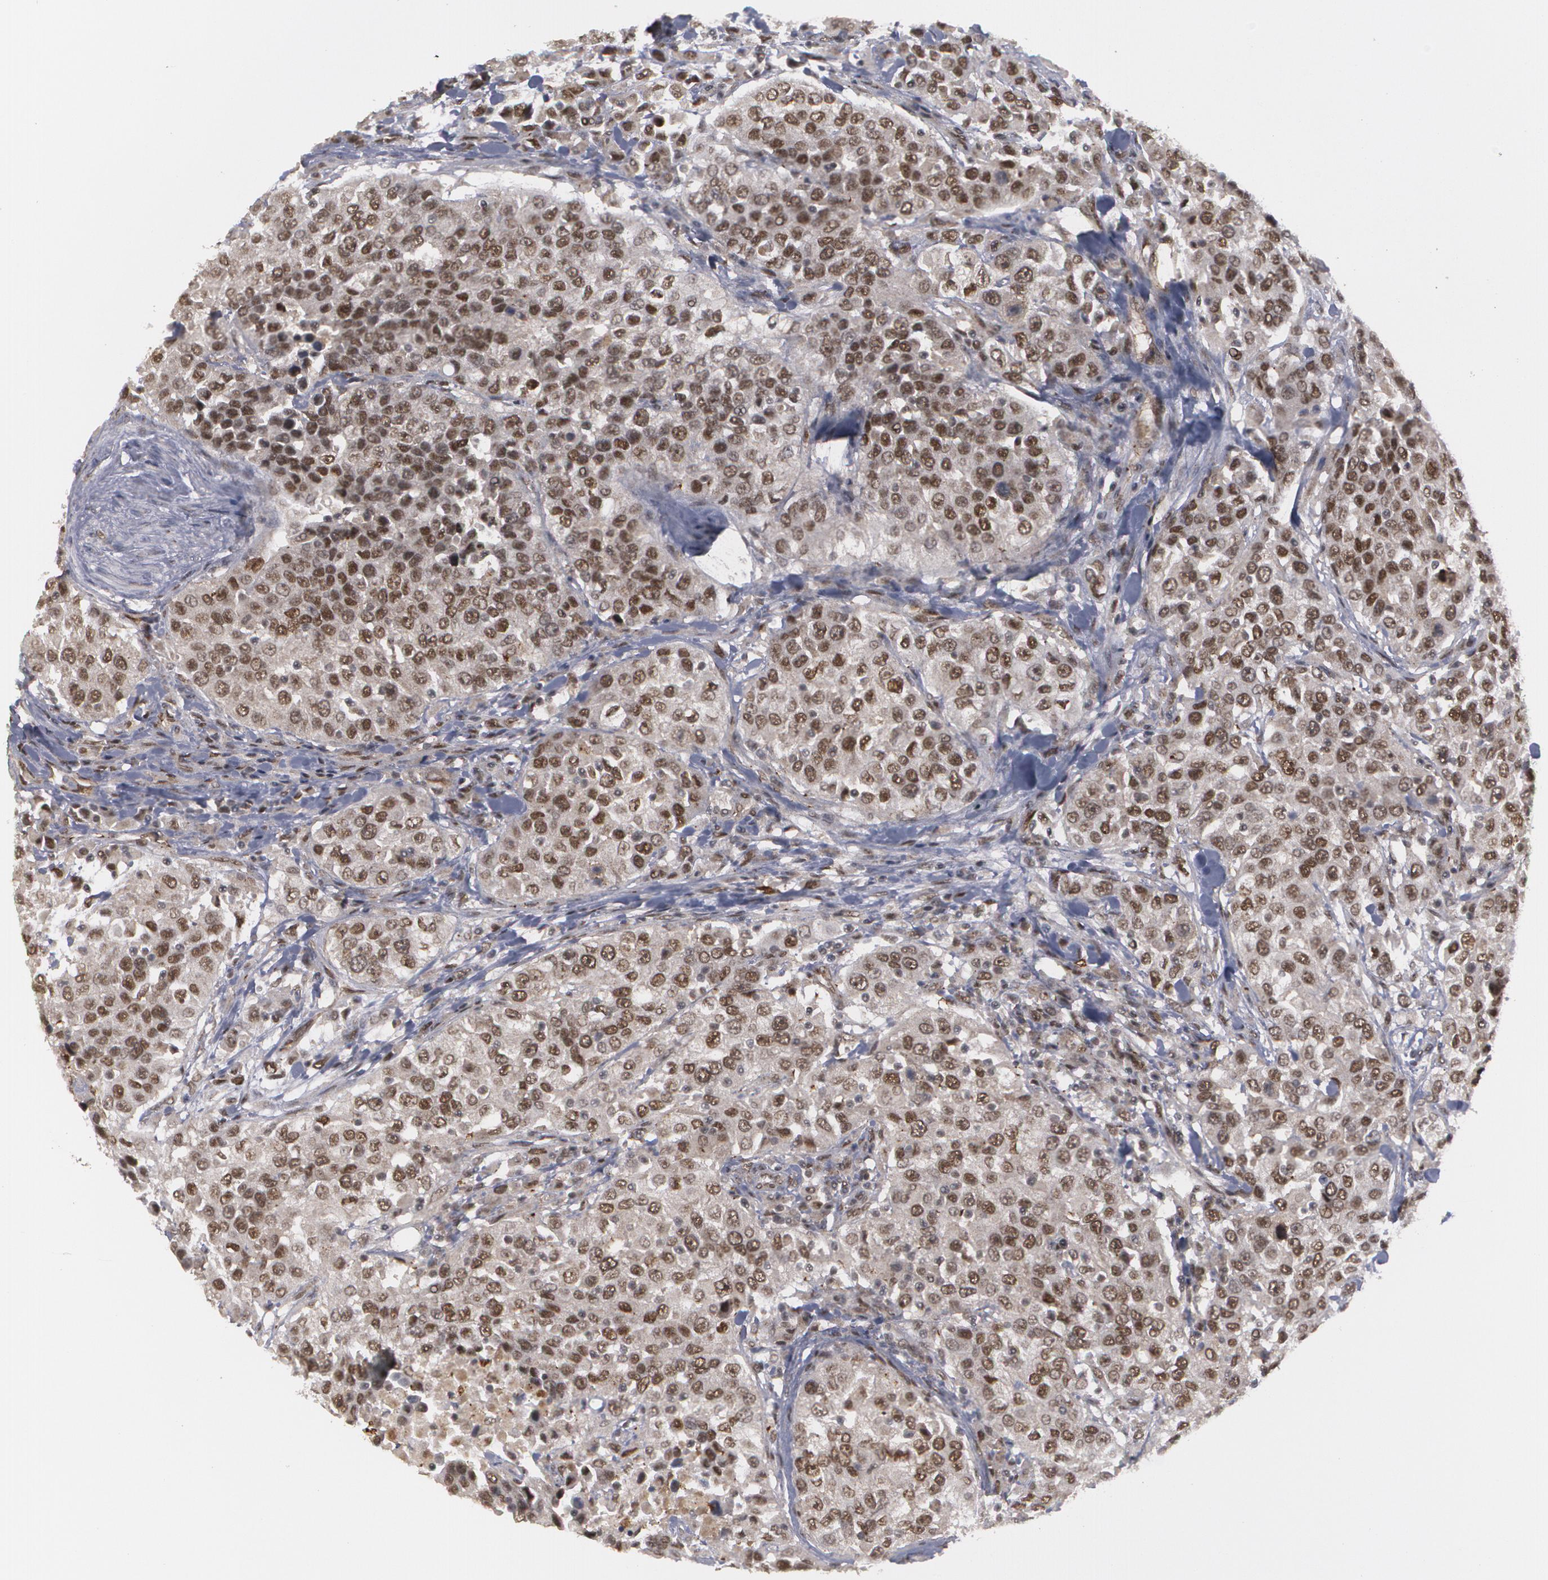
{"staining": {"intensity": "weak", "quantity": ">75%", "location": "nuclear"}, "tissue": "urothelial cancer", "cell_type": "Tumor cells", "image_type": "cancer", "snomed": [{"axis": "morphology", "description": "Urothelial carcinoma, High grade"}, {"axis": "topography", "description": "Urinary bladder"}], "caption": "High-magnification brightfield microscopy of high-grade urothelial carcinoma stained with DAB (3,3'-diaminobenzidine) (brown) and counterstained with hematoxylin (blue). tumor cells exhibit weak nuclear positivity is present in about>75% of cells.", "gene": "INTS6", "patient": {"sex": "female", "age": 80}}